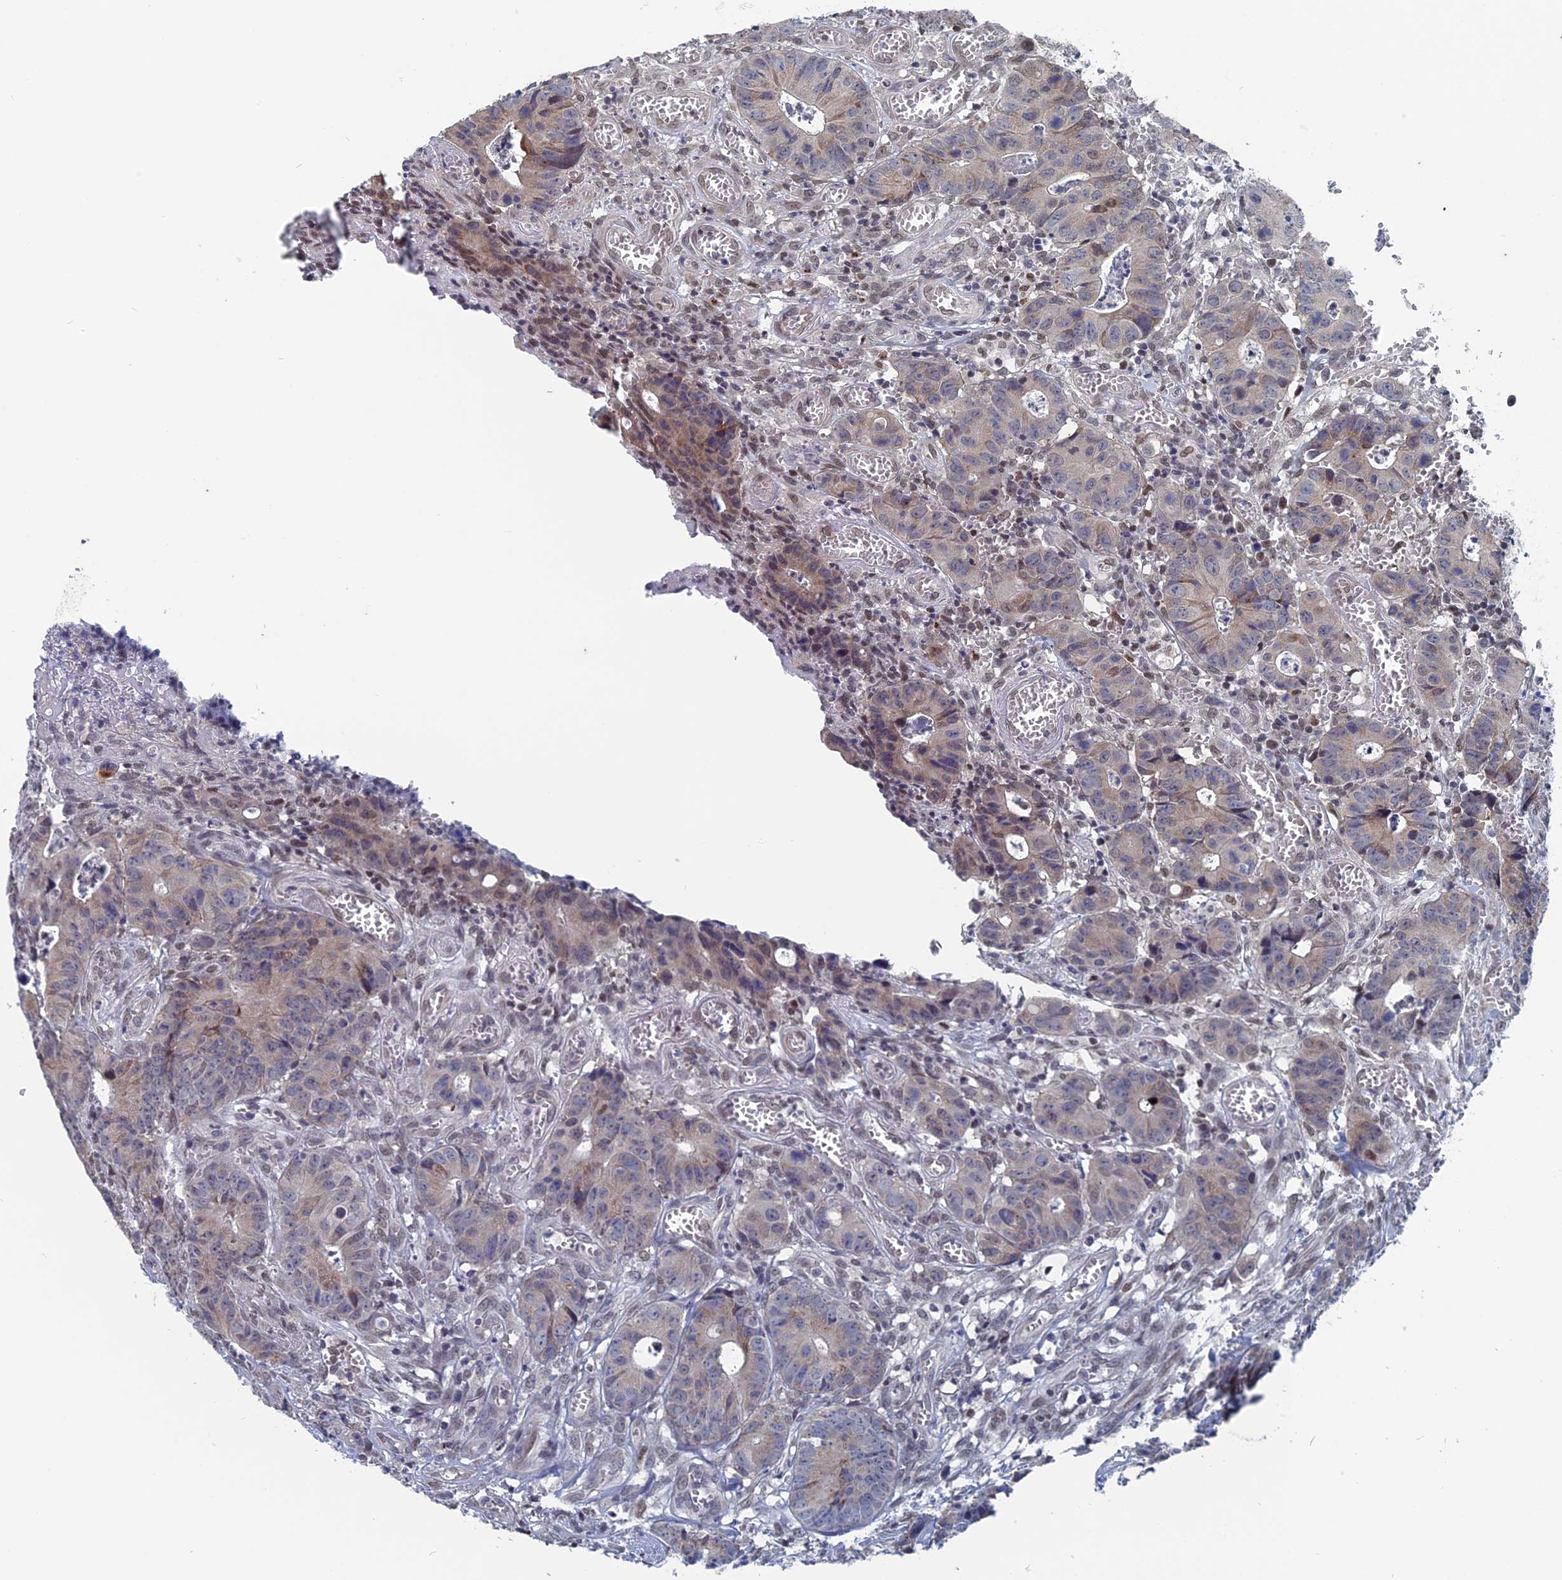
{"staining": {"intensity": "weak", "quantity": "<25%", "location": "cytoplasmic/membranous,nuclear"}, "tissue": "colorectal cancer", "cell_type": "Tumor cells", "image_type": "cancer", "snomed": [{"axis": "morphology", "description": "Adenocarcinoma, NOS"}, {"axis": "topography", "description": "Colon"}], "caption": "Tumor cells show no significant protein expression in colorectal adenocarcinoma.", "gene": "MTRF1", "patient": {"sex": "female", "age": 57}}